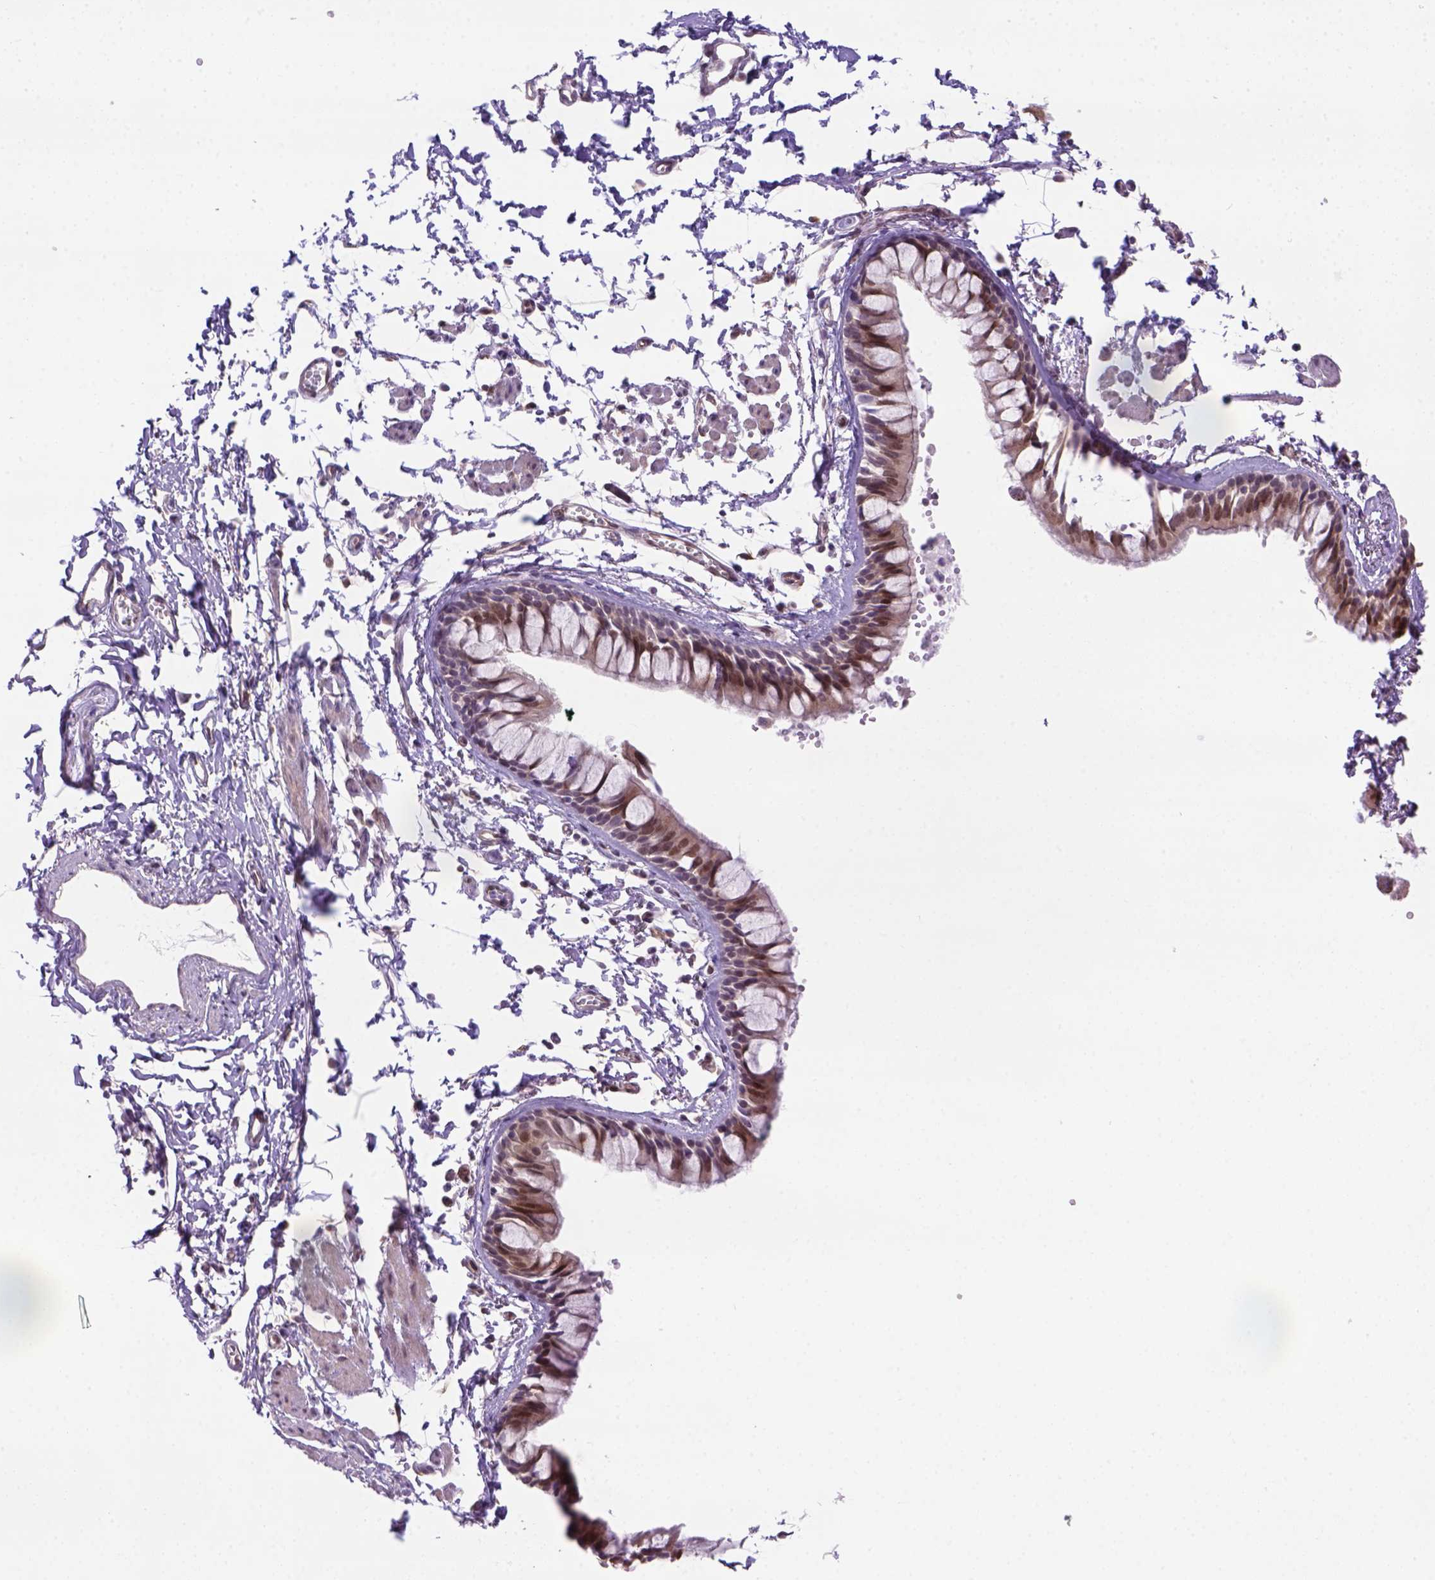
{"staining": {"intensity": "moderate", "quantity": "25%-75%", "location": "cytoplasmic/membranous,nuclear"}, "tissue": "bronchus", "cell_type": "Respiratory epithelial cells", "image_type": "normal", "snomed": [{"axis": "morphology", "description": "Normal tissue, NOS"}, {"axis": "topography", "description": "Cartilage tissue"}, {"axis": "topography", "description": "Bronchus"}], "caption": "Protein analysis of normal bronchus reveals moderate cytoplasmic/membranous,nuclear positivity in approximately 25%-75% of respiratory epithelial cells.", "gene": "MGMT", "patient": {"sex": "female", "age": 59}}